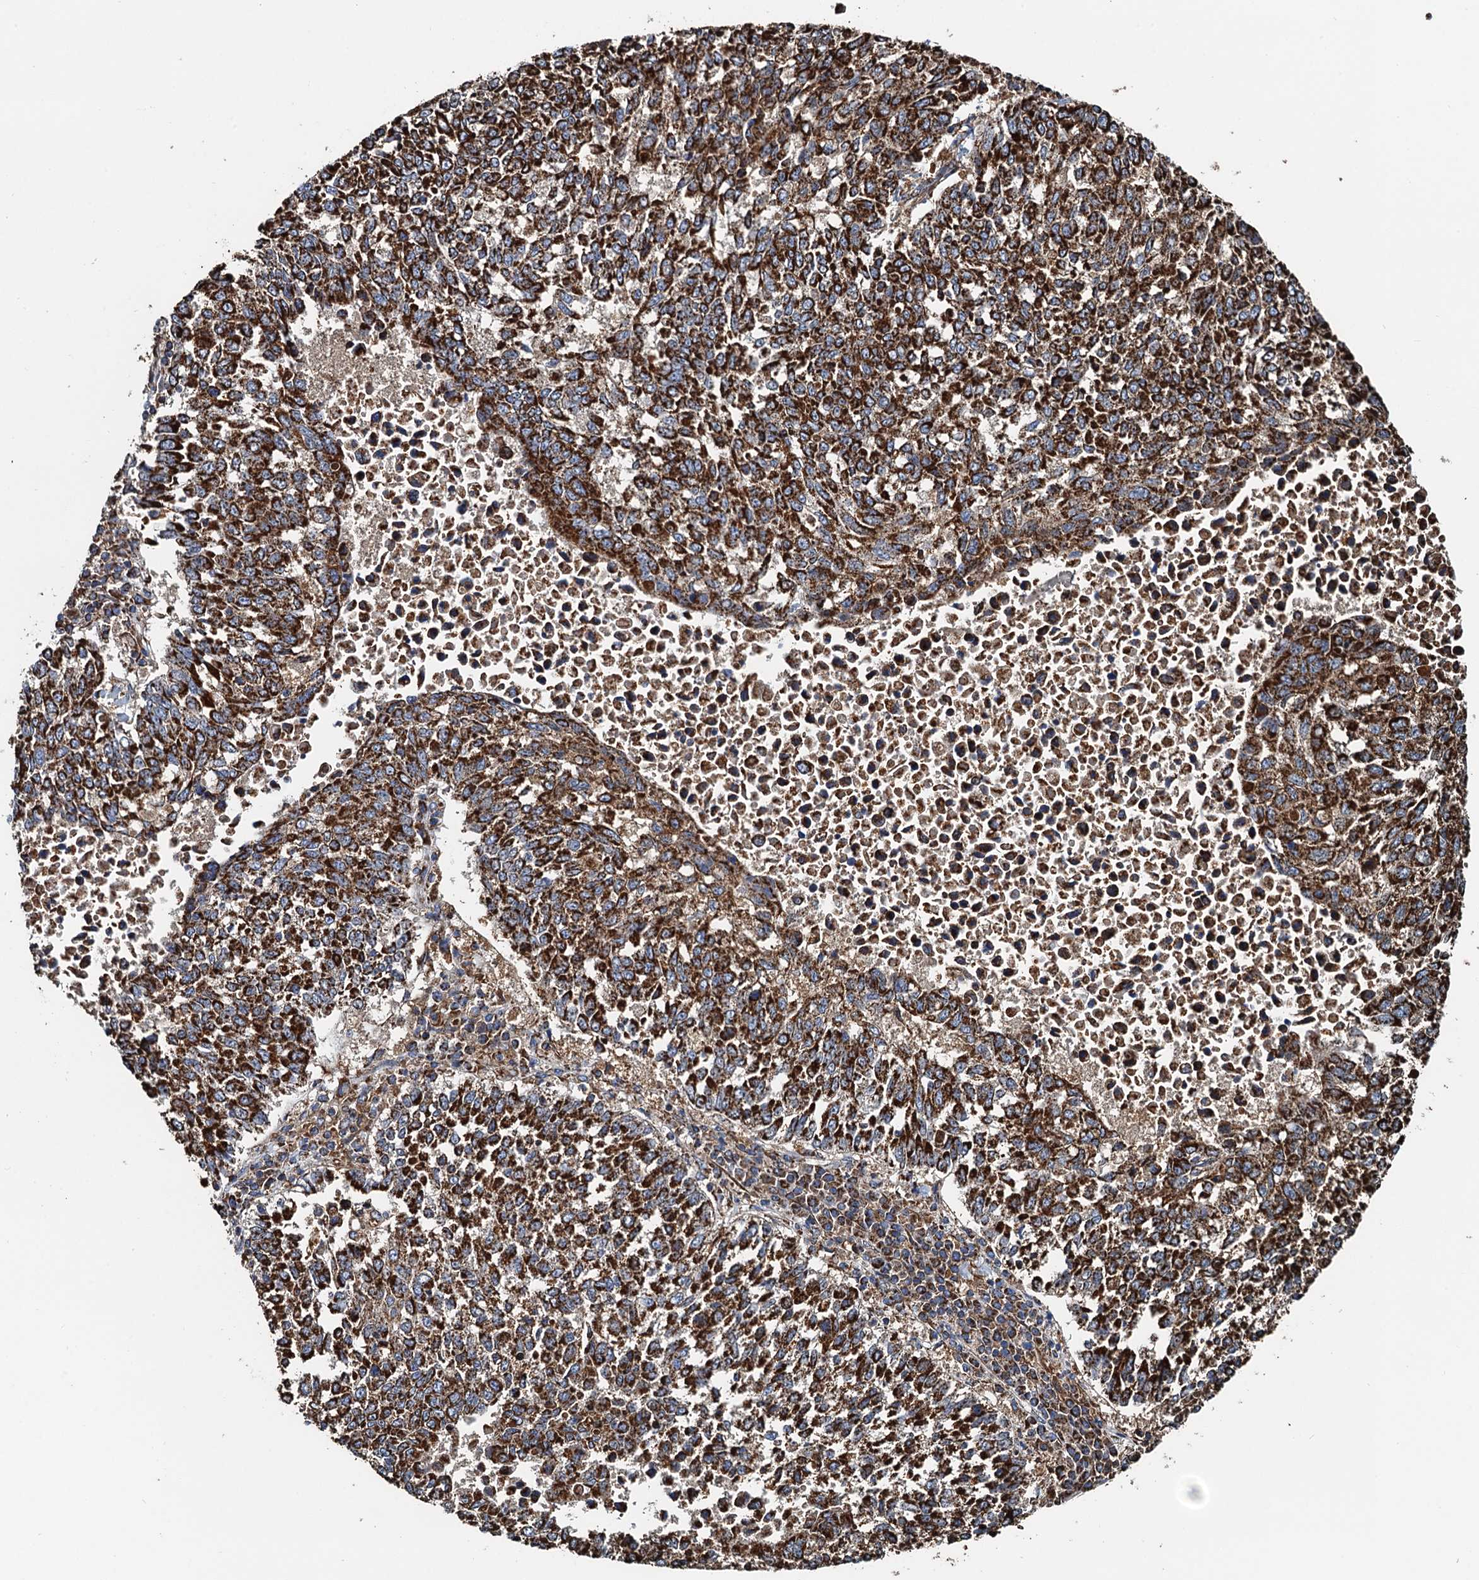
{"staining": {"intensity": "strong", "quantity": ">75%", "location": "cytoplasmic/membranous"}, "tissue": "lung cancer", "cell_type": "Tumor cells", "image_type": "cancer", "snomed": [{"axis": "morphology", "description": "Squamous cell carcinoma, NOS"}, {"axis": "topography", "description": "Lung"}], "caption": "Squamous cell carcinoma (lung) stained with IHC displays strong cytoplasmic/membranous expression in about >75% of tumor cells. The staining was performed using DAB, with brown indicating positive protein expression. Nuclei are stained blue with hematoxylin.", "gene": "AAGAB", "patient": {"sex": "male", "age": 73}}